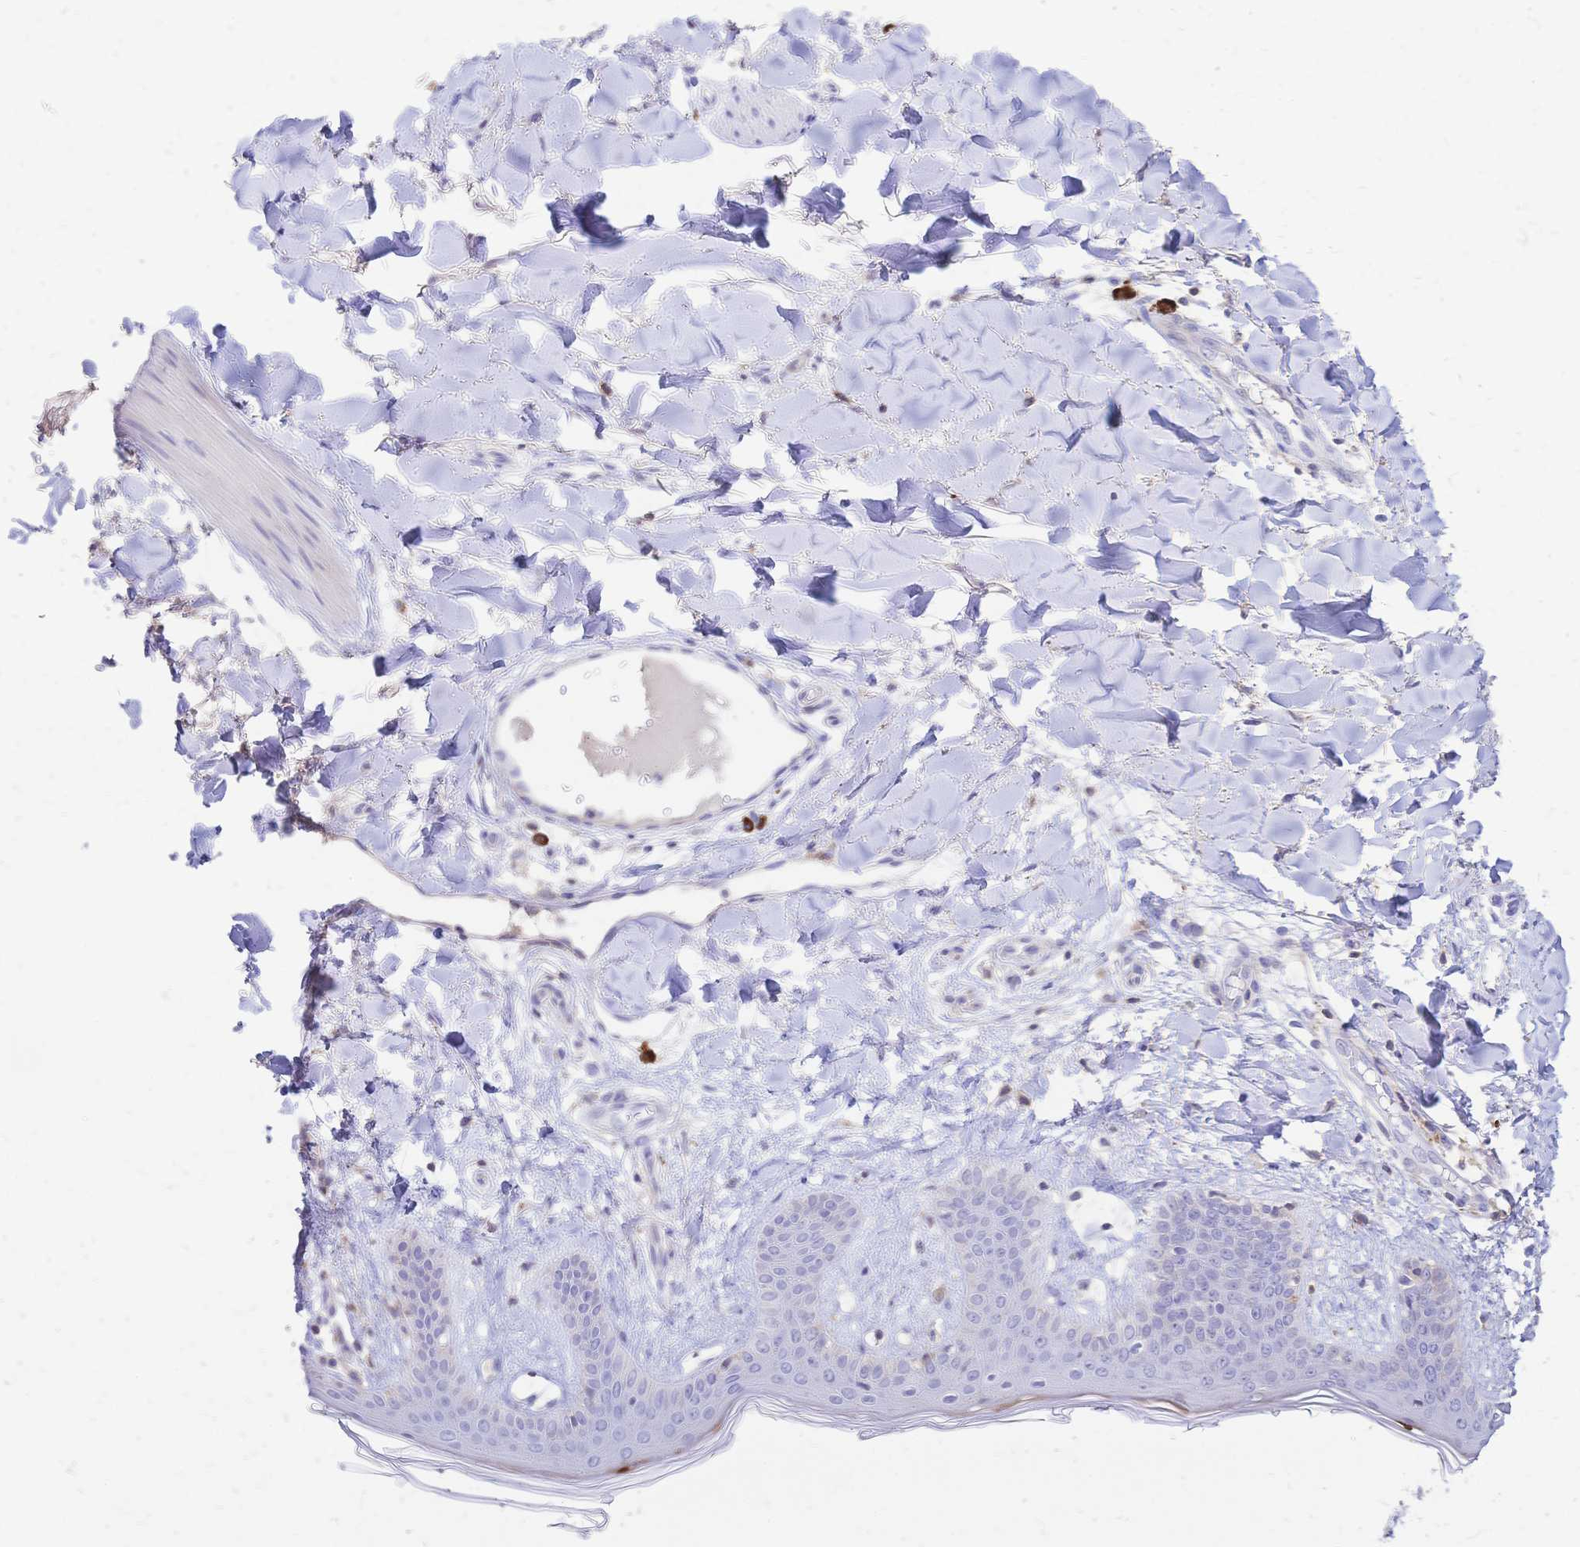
{"staining": {"intensity": "negative", "quantity": "none", "location": "none"}, "tissue": "skin", "cell_type": "Fibroblasts", "image_type": "normal", "snomed": [{"axis": "morphology", "description": "Normal tissue, NOS"}, {"axis": "topography", "description": "Skin"}], "caption": "High magnification brightfield microscopy of benign skin stained with DAB (3,3'-diaminobenzidine) (brown) and counterstained with hematoxylin (blue): fibroblasts show no significant staining. (Brightfield microscopy of DAB (3,3'-diaminobenzidine) IHC at high magnification).", "gene": "IL2RA", "patient": {"sex": "female", "age": 34}}